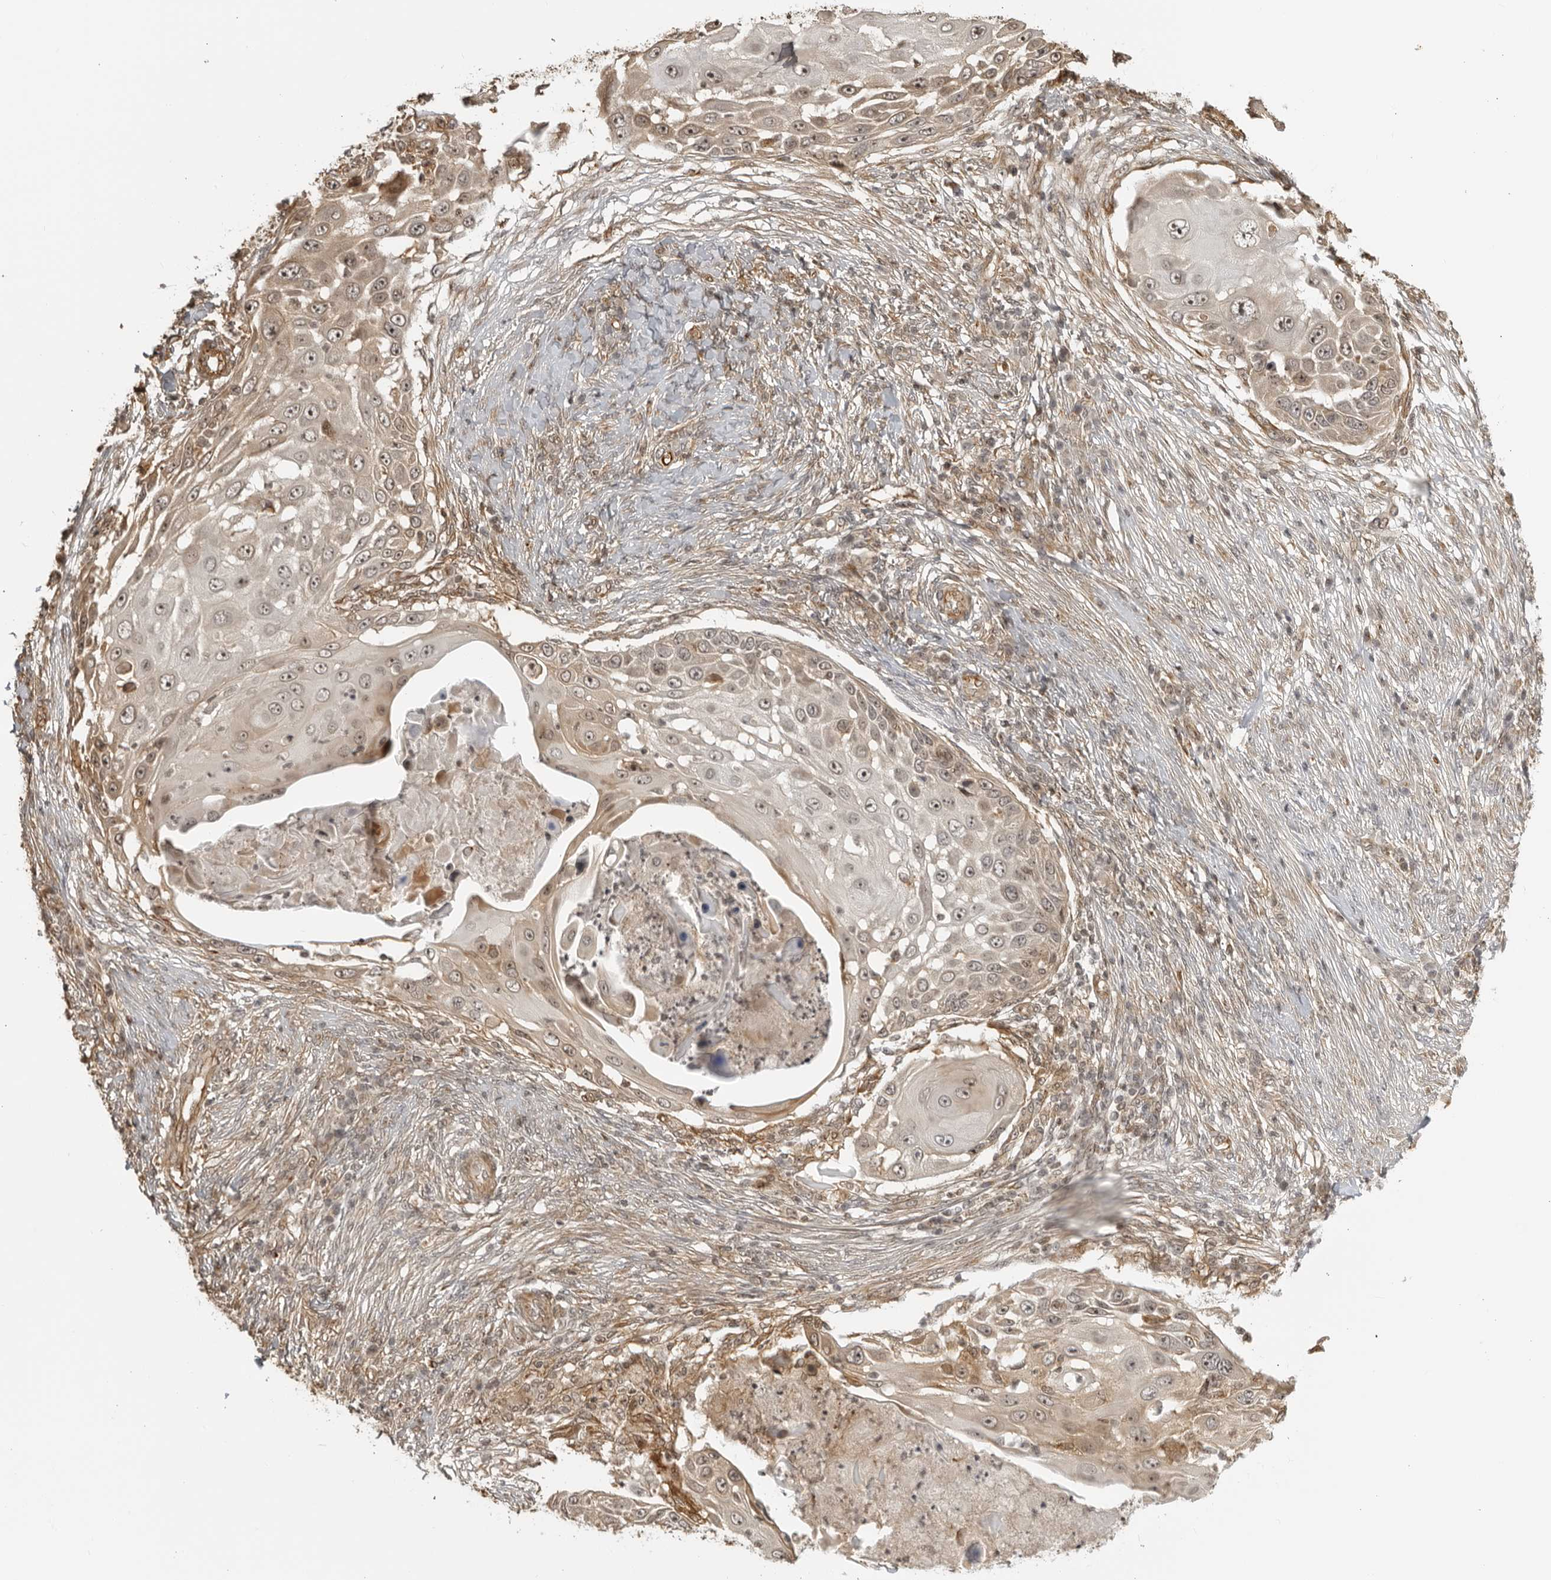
{"staining": {"intensity": "moderate", "quantity": "25%-75%", "location": "cytoplasmic/membranous,nuclear"}, "tissue": "skin cancer", "cell_type": "Tumor cells", "image_type": "cancer", "snomed": [{"axis": "morphology", "description": "Squamous cell carcinoma, NOS"}, {"axis": "topography", "description": "Skin"}], "caption": "A histopathology image of squamous cell carcinoma (skin) stained for a protein reveals moderate cytoplasmic/membranous and nuclear brown staining in tumor cells.", "gene": "TCF21", "patient": {"sex": "female", "age": 44}}